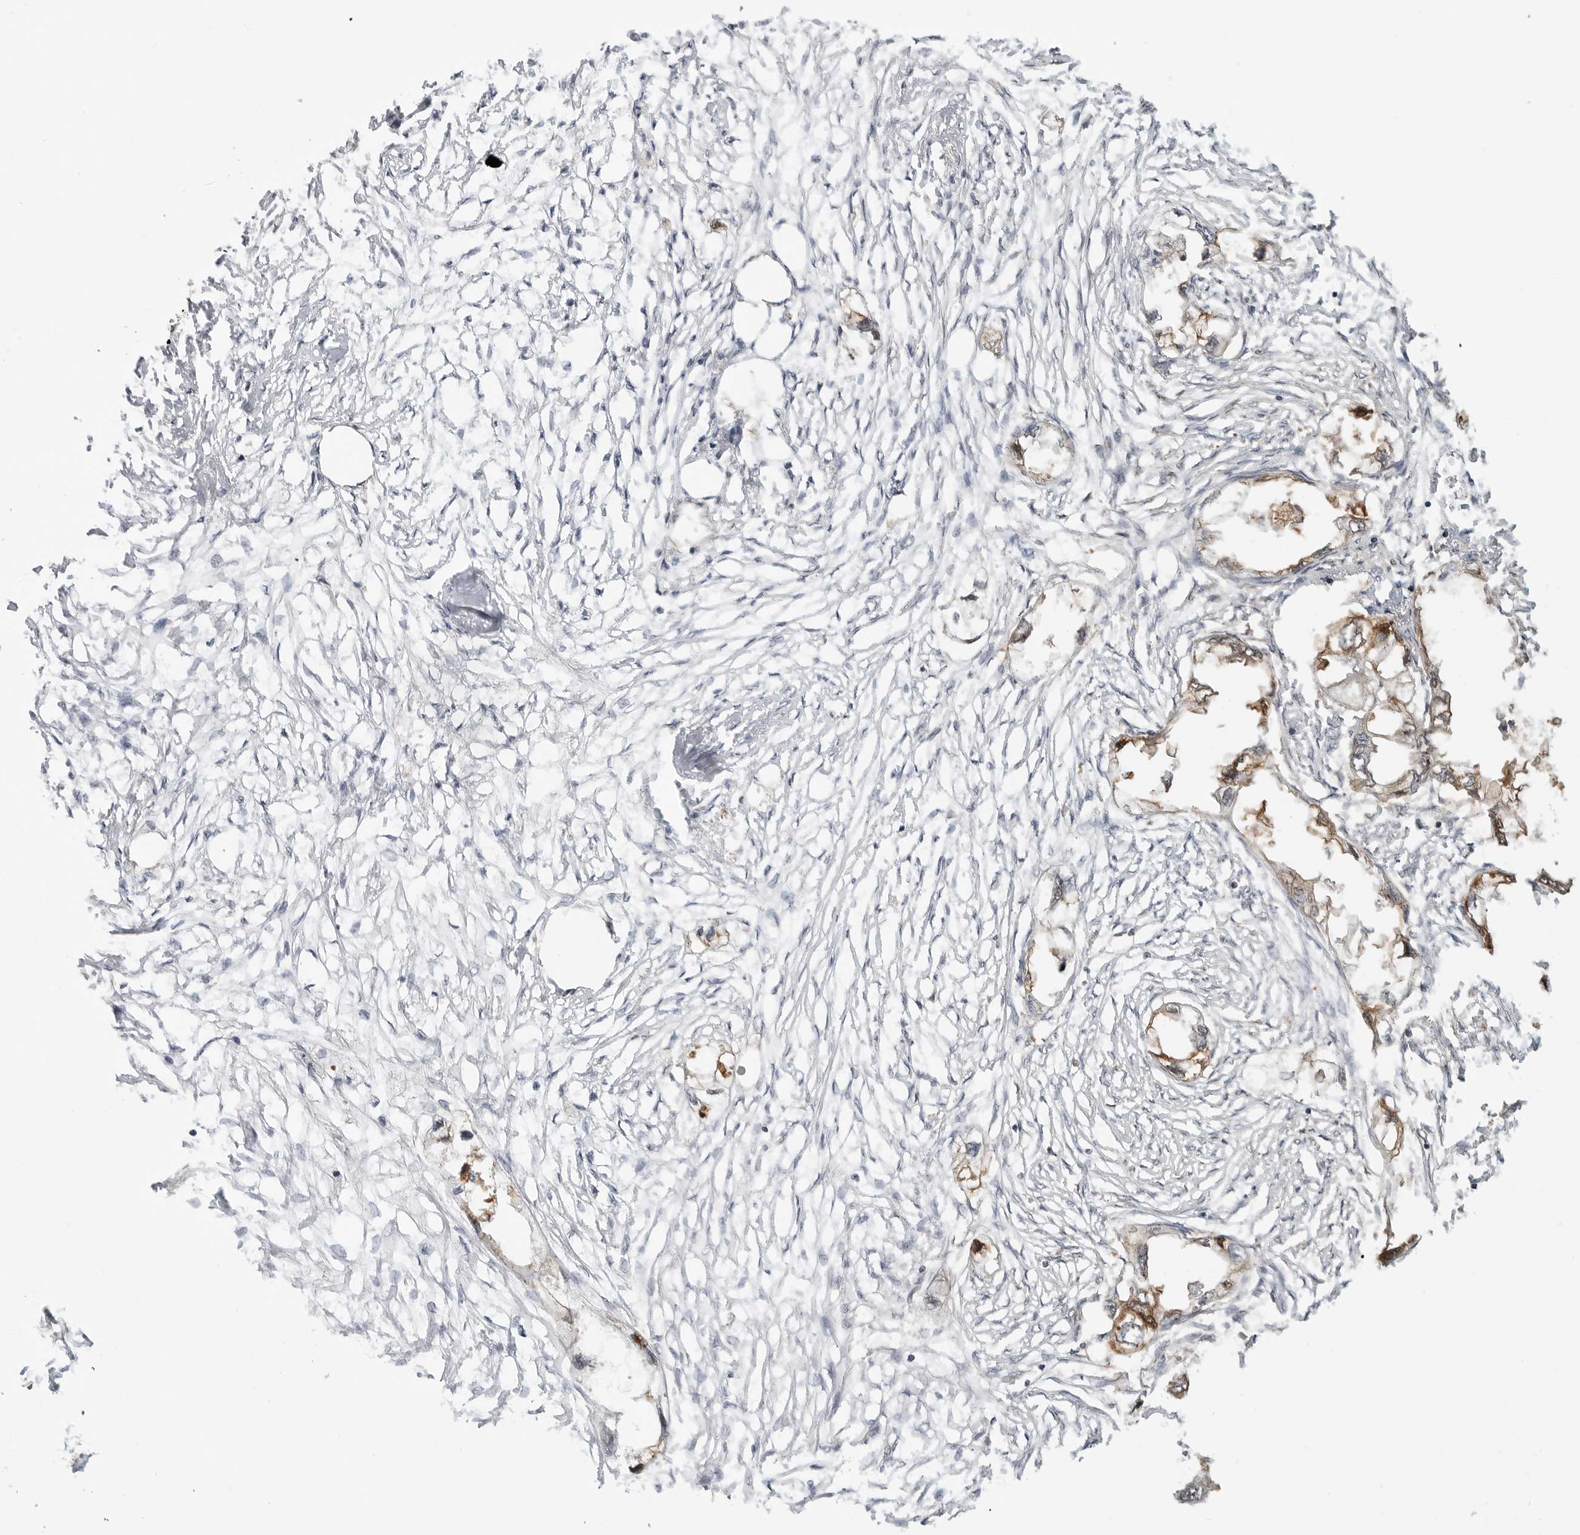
{"staining": {"intensity": "moderate", "quantity": ">75%", "location": "cytoplasmic/membranous"}, "tissue": "endometrial cancer", "cell_type": "Tumor cells", "image_type": "cancer", "snomed": [{"axis": "morphology", "description": "Adenocarcinoma, NOS"}, {"axis": "morphology", "description": "Adenocarcinoma, metastatic, NOS"}, {"axis": "topography", "description": "Adipose tissue"}, {"axis": "topography", "description": "Endometrium"}], "caption": "Adenocarcinoma (endometrial) stained with a protein marker displays moderate staining in tumor cells.", "gene": "ANXA11", "patient": {"sex": "female", "age": 67}}